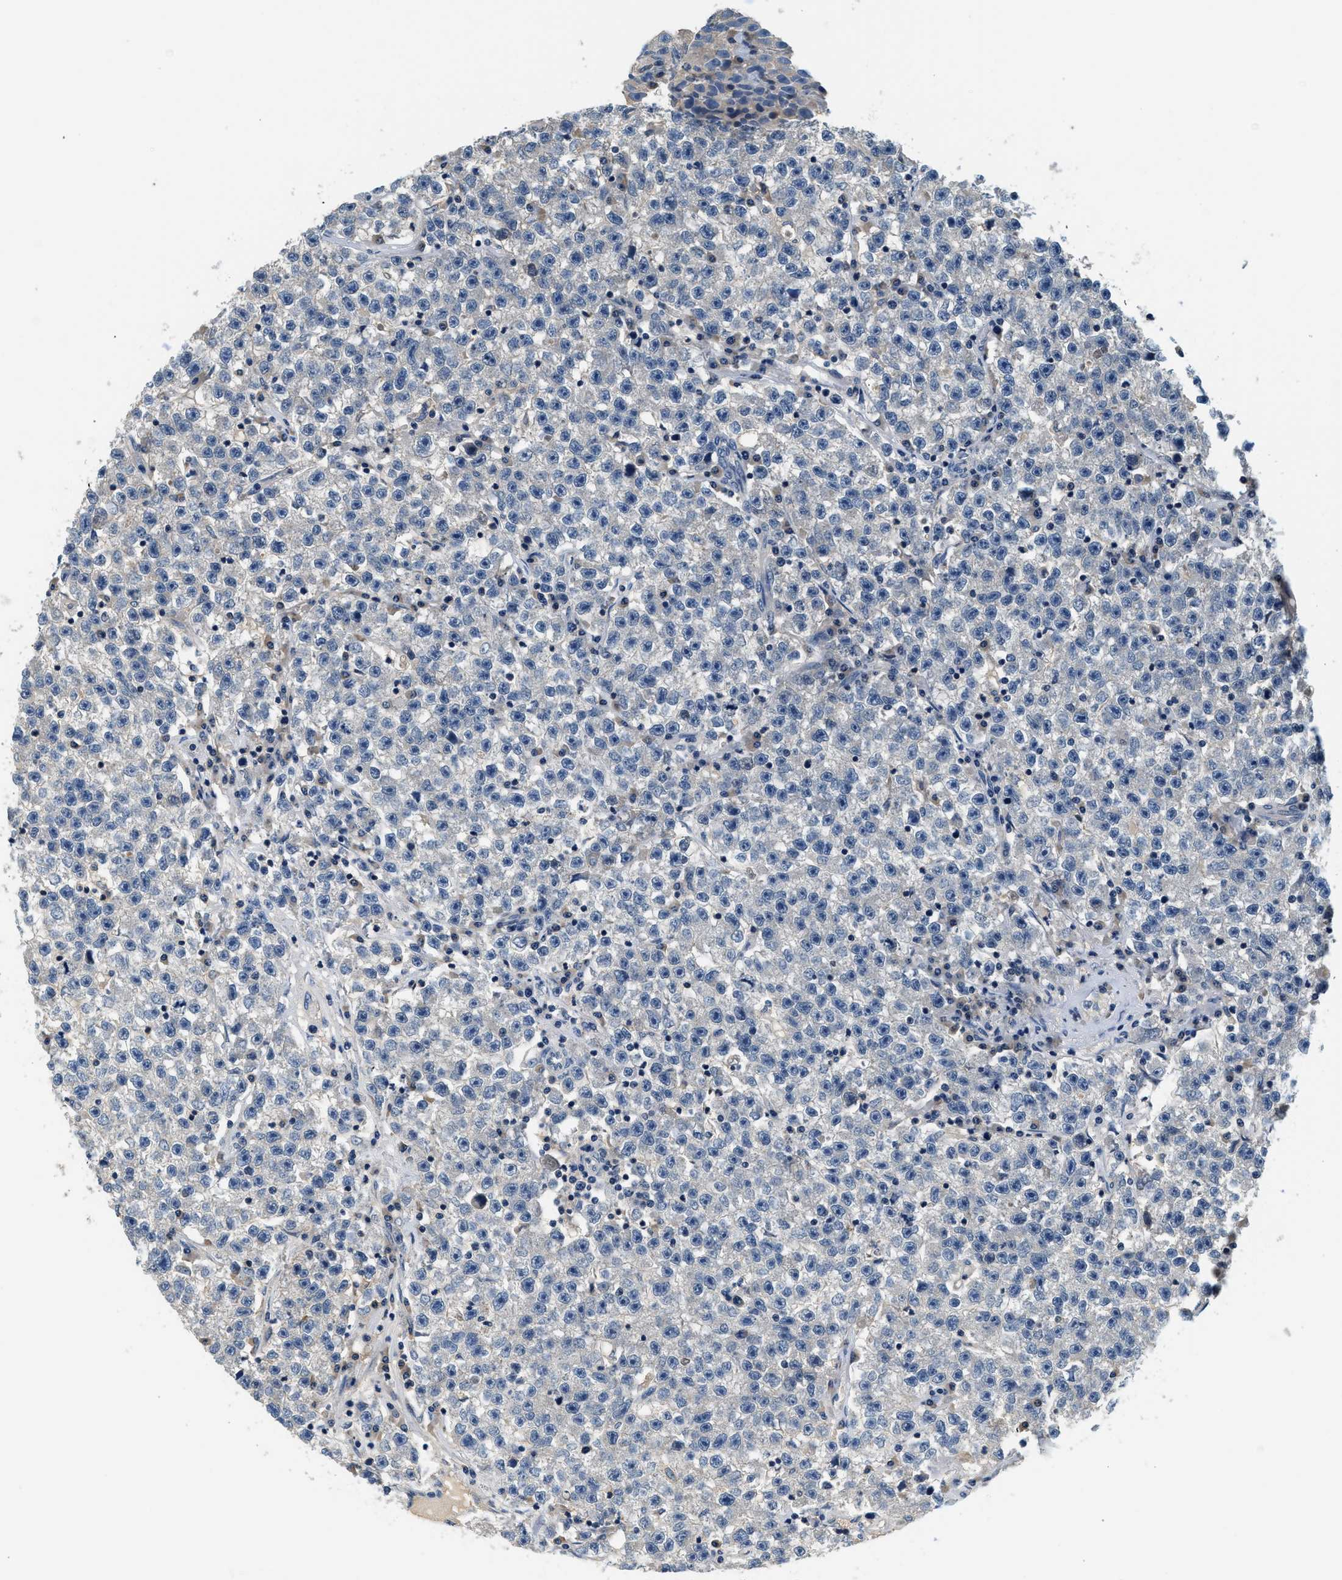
{"staining": {"intensity": "negative", "quantity": "none", "location": "none"}, "tissue": "testis cancer", "cell_type": "Tumor cells", "image_type": "cancer", "snomed": [{"axis": "morphology", "description": "Seminoma, NOS"}, {"axis": "topography", "description": "Testis"}], "caption": "Protein analysis of seminoma (testis) shows no significant expression in tumor cells.", "gene": "SLC35E1", "patient": {"sex": "male", "age": 22}}